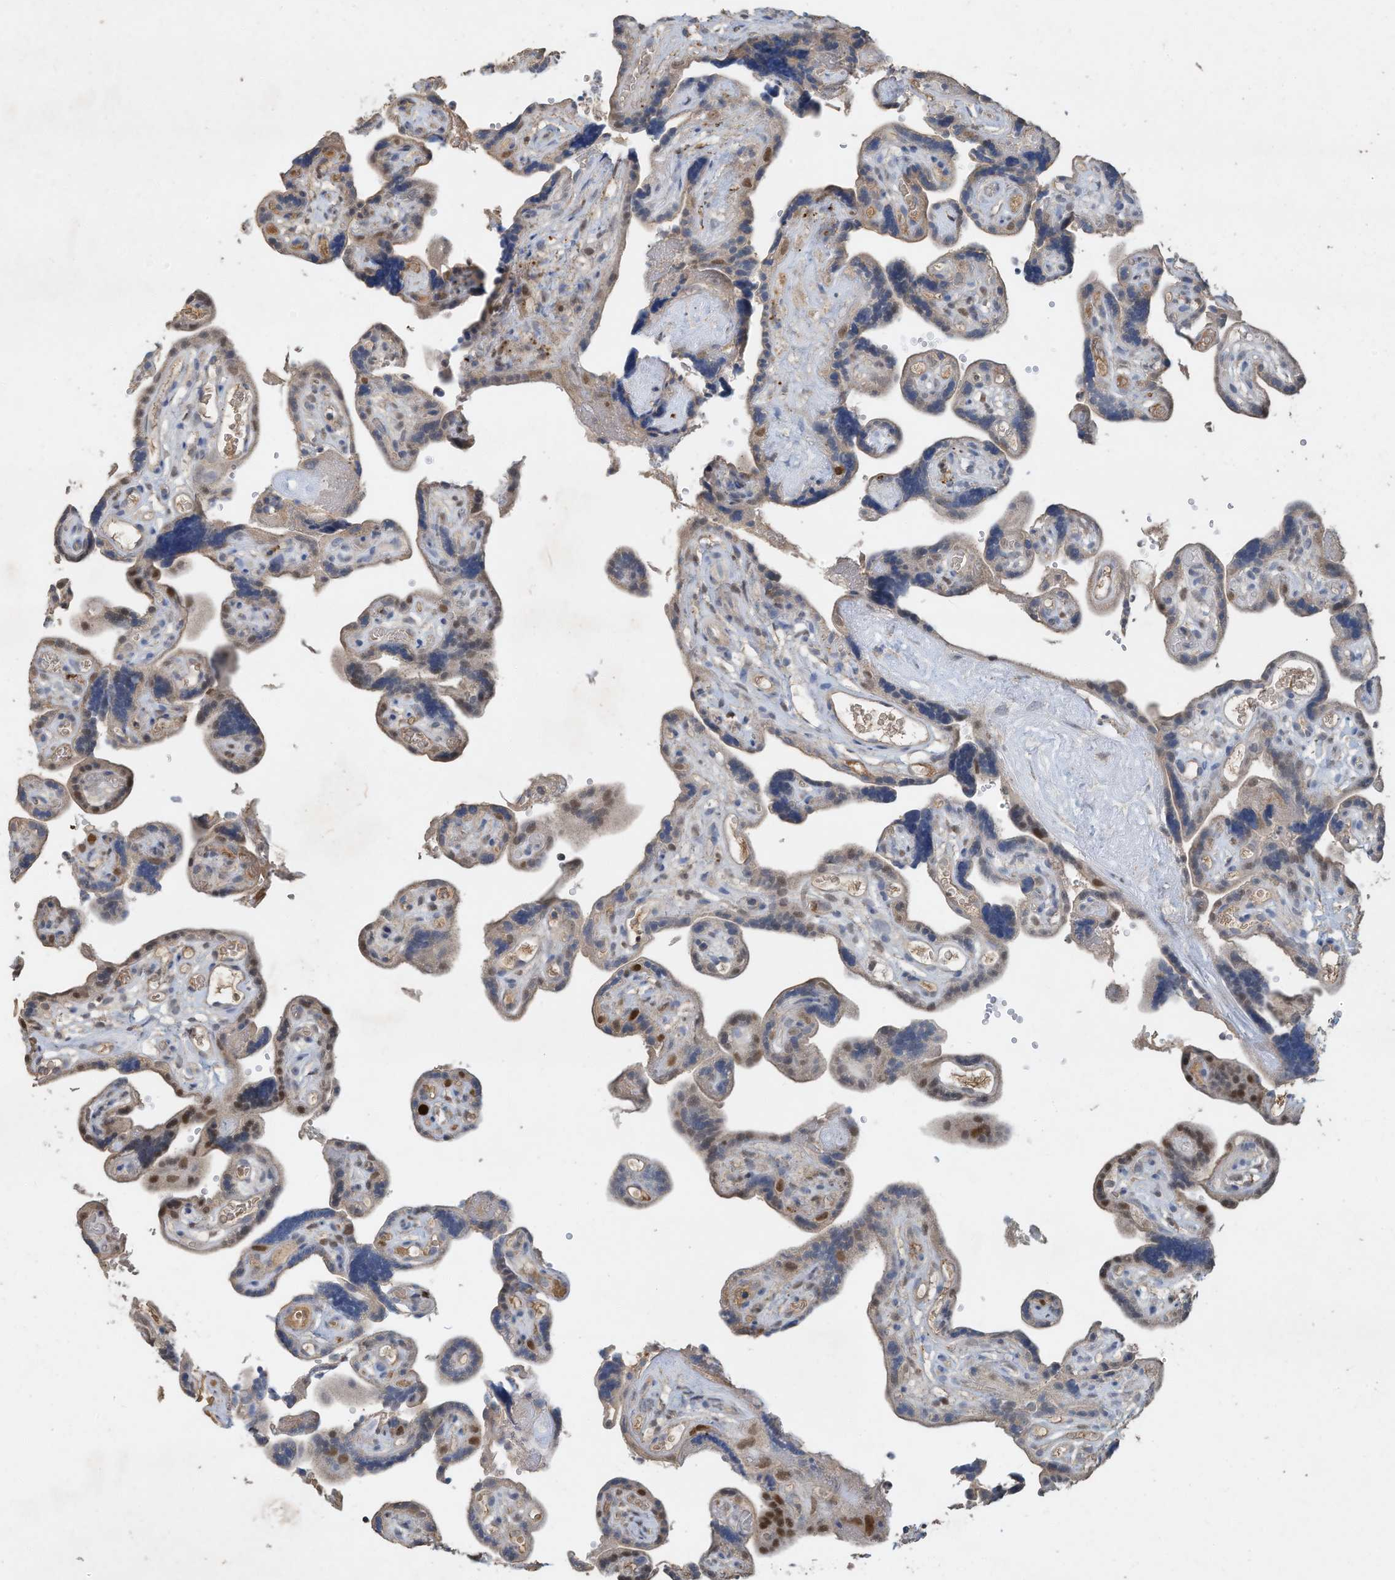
{"staining": {"intensity": "moderate", "quantity": "25%-75%", "location": "cytoplasmic/membranous,nuclear"}, "tissue": "placenta", "cell_type": "Decidual cells", "image_type": "normal", "snomed": [{"axis": "morphology", "description": "Normal tissue, NOS"}, {"axis": "topography", "description": "Placenta"}], "caption": "This photomicrograph displays immunohistochemistry (IHC) staining of benign human placenta, with medium moderate cytoplasmic/membranous,nuclear expression in about 25%-75% of decidual cells.", "gene": "CAPN13", "patient": {"sex": "female", "age": 30}}